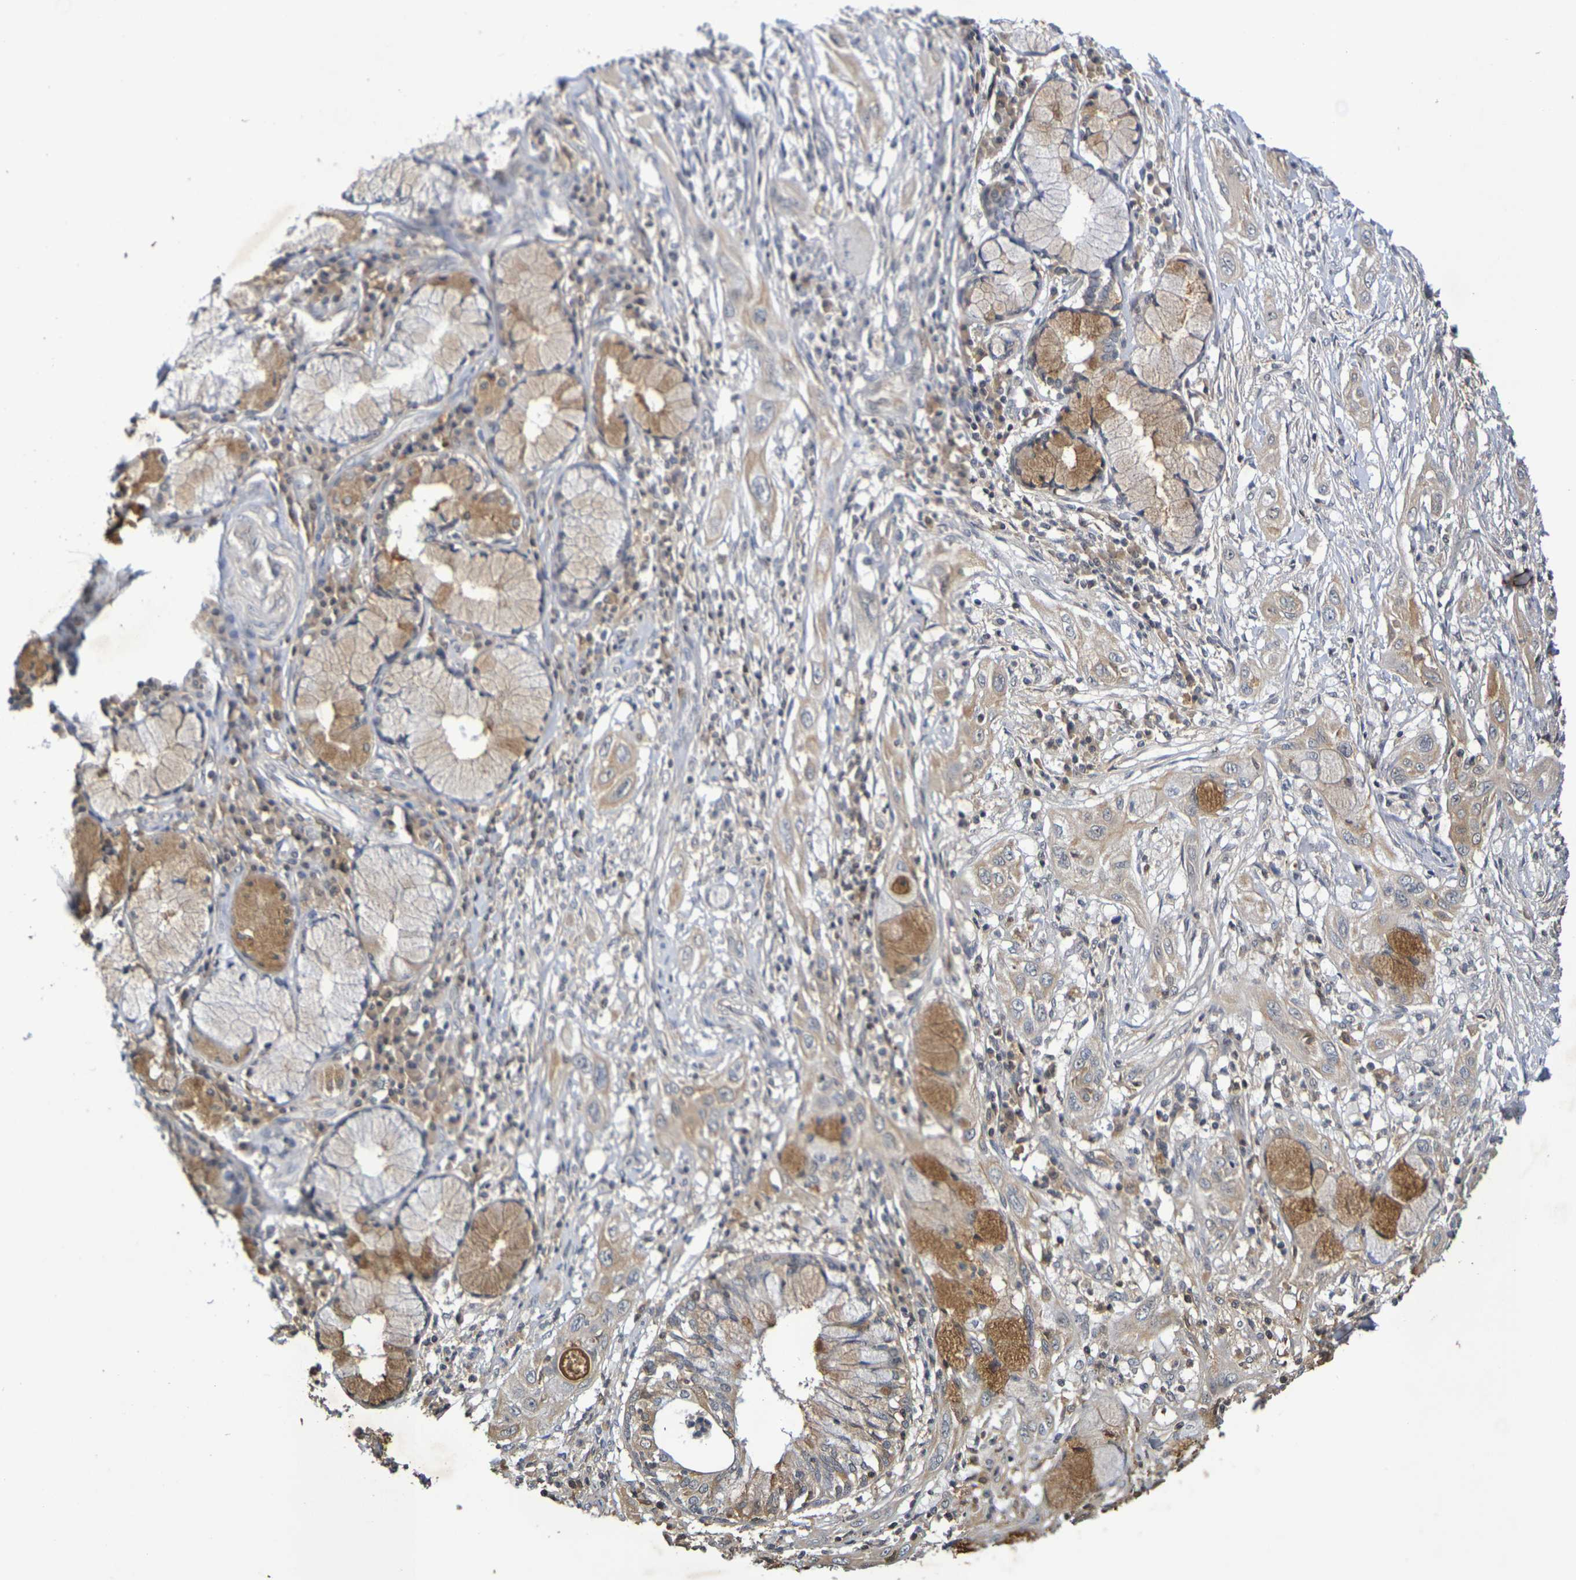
{"staining": {"intensity": "weak", "quantity": ">75%", "location": "cytoplasmic/membranous"}, "tissue": "lung cancer", "cell_type": "Tumor cells", "image_type": "cancer", "snomed": [{"axis": "morphology", "description": "Squamous cell carcinoma, NOS"}, {"axis": "topography", "description": "Lung"}], "caption": "A low amount of weak cytoplasmic/membranous expression is identified in about >75% of tumor cells in lung cancer tissue.", "gene": "TERF2", "patient": {"sex": "female", "age": 47}}